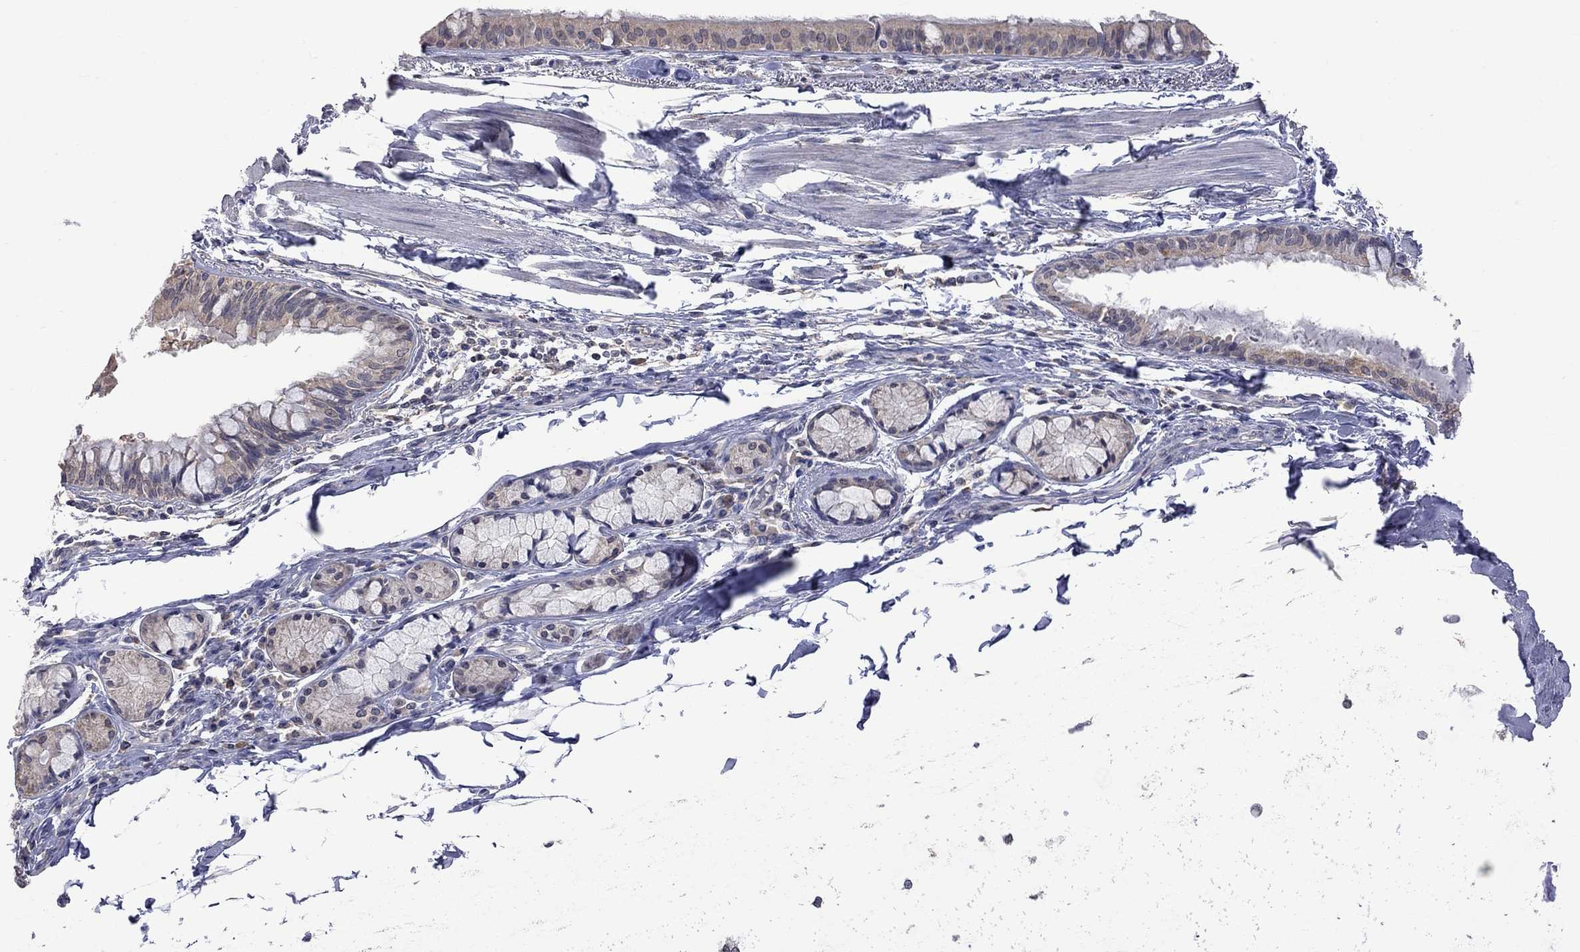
{"staining": {"intensity": "weak", "quantity": ">75%", "location": "cytoplasmic/membranous"}, "tissue": "bronchus", "cell_type": "Respiratory epithelial cells", "image_type": "normal", "snomed": [{"axis": "morphology", "description": "Normal tissue, NOS"}, {"axis": "morphology", "description": "Squamous cell carcinoma, NOS"}, {"axis": "topography", "description": "Bronchus"}, {"axis": "topography", "description": "Lung"}], "caption": "Bronchus was stained to show a protein in brown. There is low levels of weak cytoplasmic/membranous positivity in about >75% of respiratory epithelial cells. (Stains: DAB in brown, nuclei in blue, Microscopy: brightfield microscopy at high magnification).", "gene": "HTR6", "patient": {"sex": "male", "age": 69}}